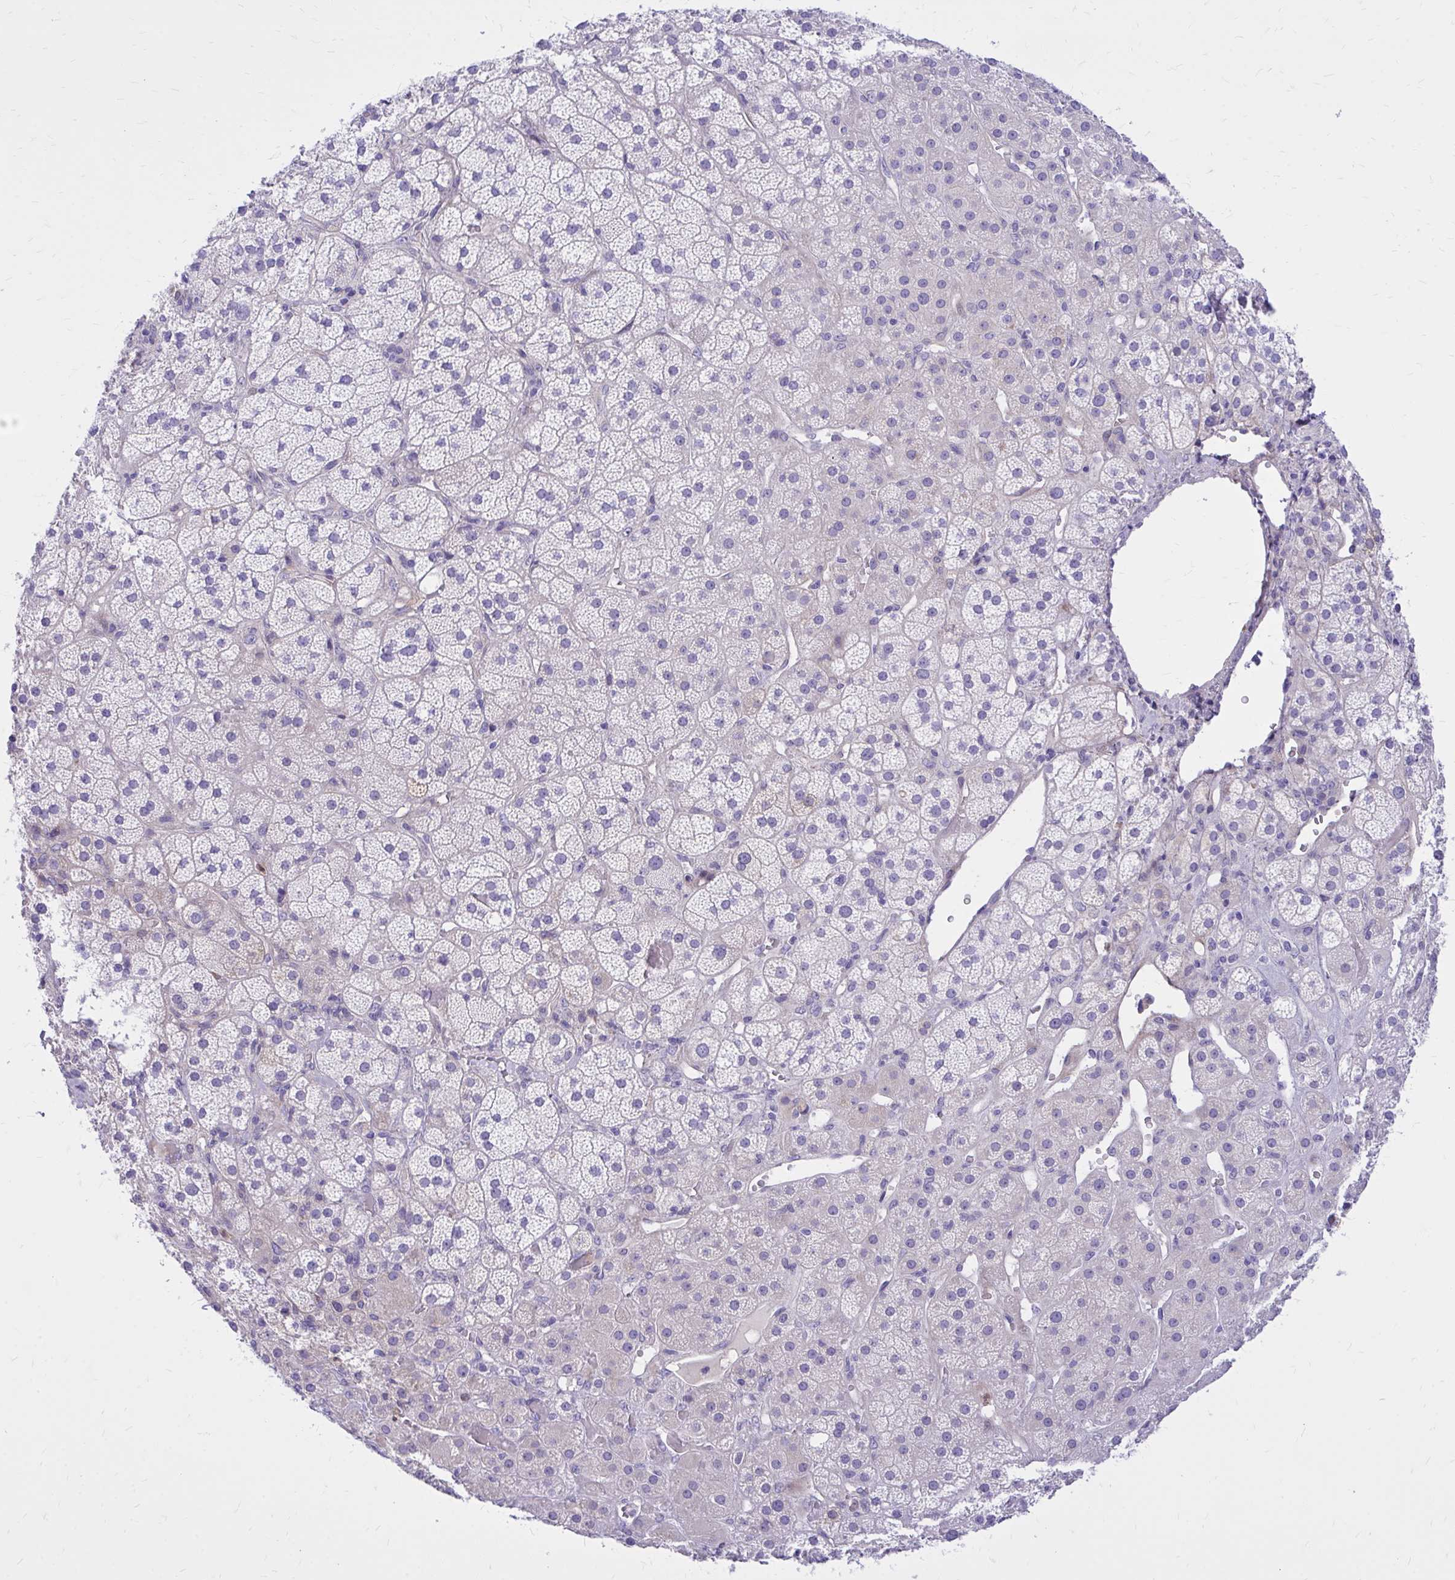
{"staining": {"intensity": "negative", "quantity": "none", "location": "none"}, "tissue": "adrenal gland", "cell_type": "Glandular cells", "image_type": "normal", "snomed": [{"axis": "morphology", "description": "Normal tissue, NOS"}, {"axis": "topography", "description": "Adrenal gland"}], "caption": "IHC image of benign adrenal gland: human adrenal gland stained with DAB (3,3'-diaminobenzidine) demonstrates no significant protein staining in glandular cells. Nuclei are stained in blue.", "gene": "ADAMTSL1", "patient": {"sex": "male", "age": 57}}